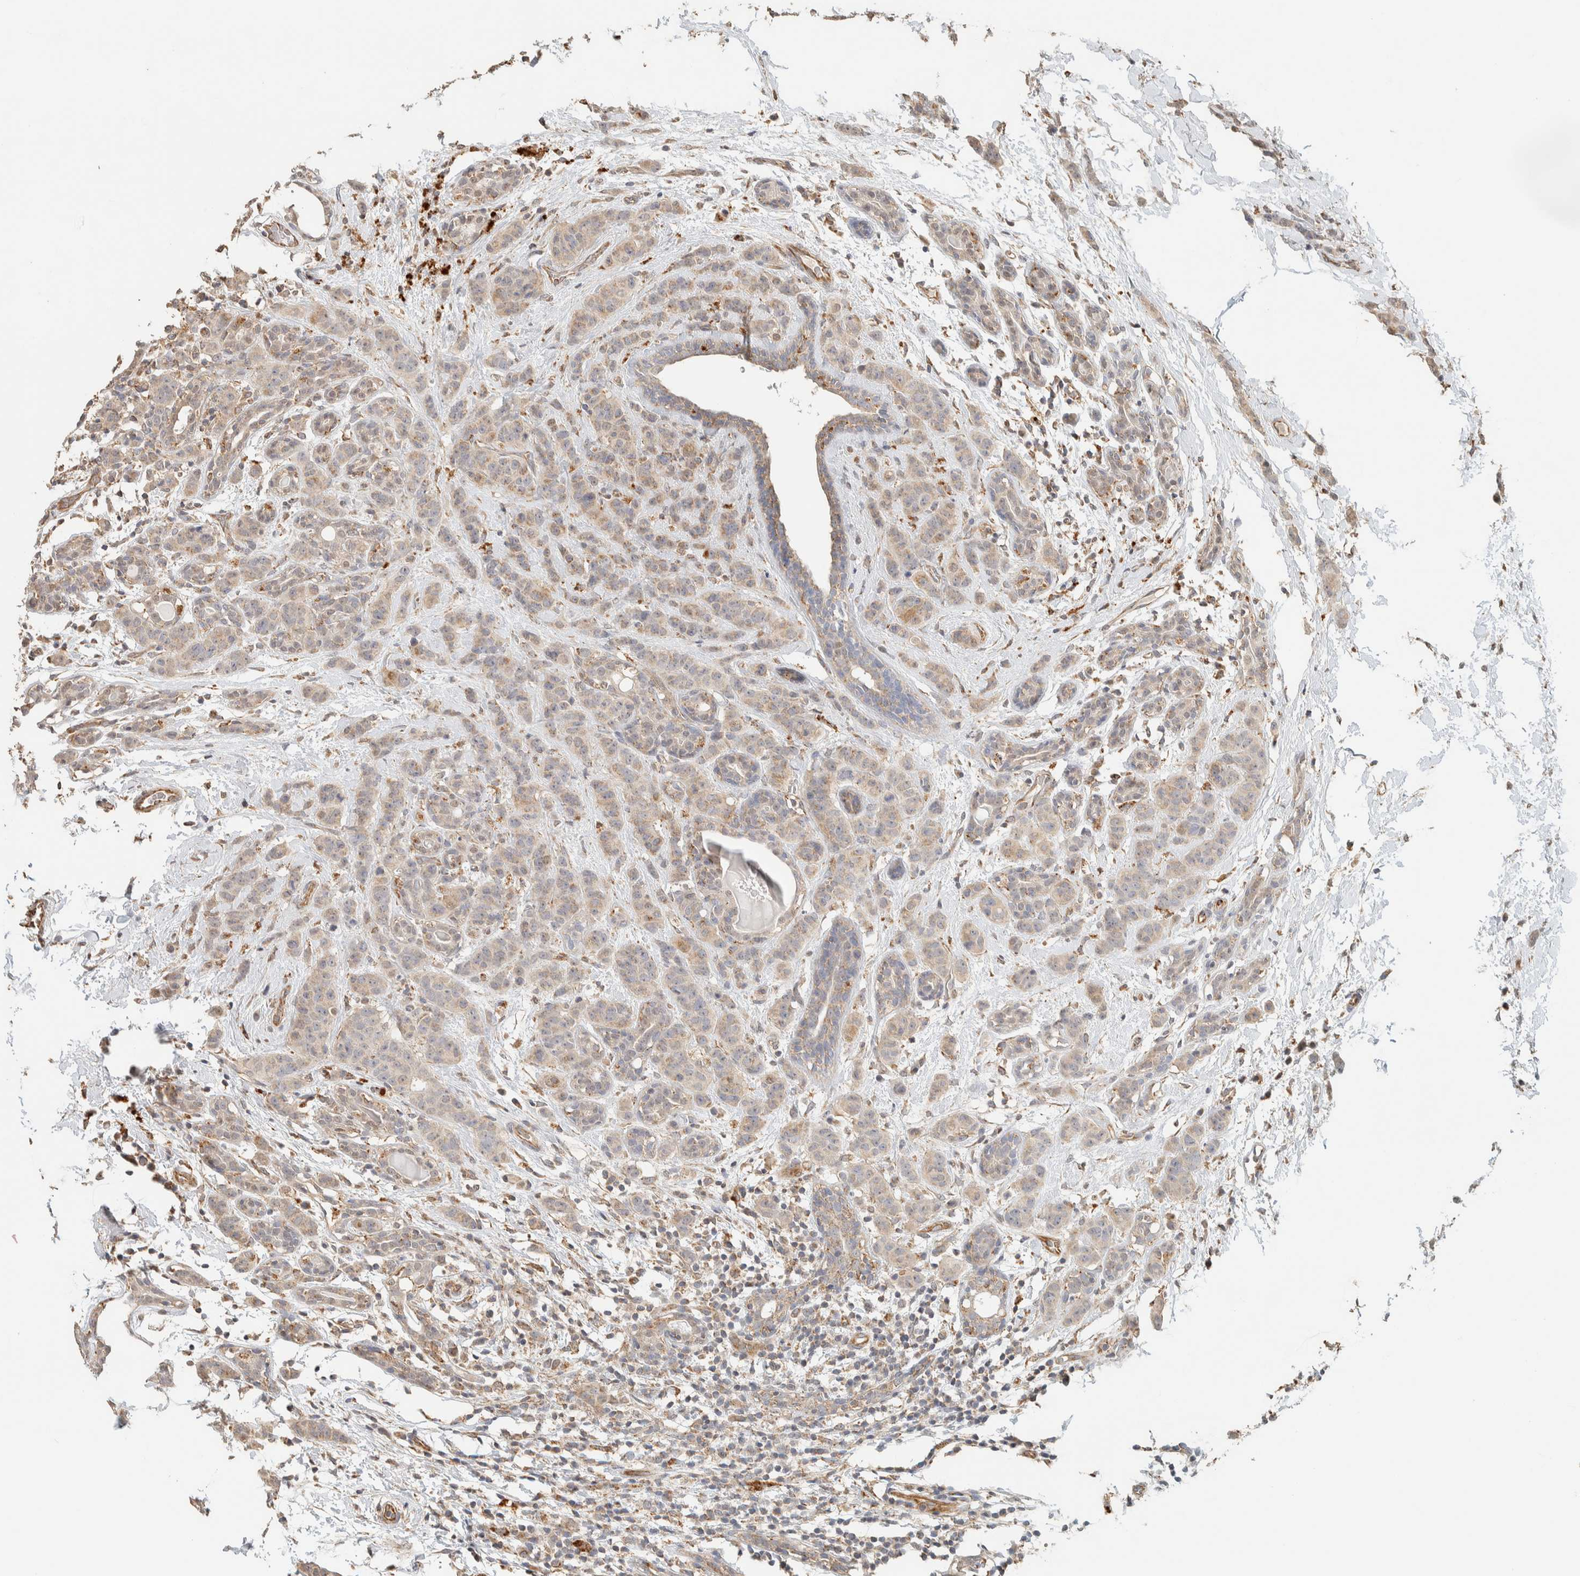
{"staining": {"intensity": "weak", "quantity": ">75%", "location": "cytoplasmic/membranous"}, "tissue": "breast cancer", "cell_type": "Tumor cells", "image_type": "cancer", "snomed": [{"axis": "morphology", "description": "Normal tissue, NOS"}, {"axis": "morphology", "description": "Duct carcinoma"}, {"axis": "topography", "description": "Breast"}], "caption": "Immunohistochemical staining of human breast cancer exhibits low levels of weak cytoplasmic/membranous positivity in approximately >75% of tumor cells.", "gene": "PDE7B", "patient": {"sex": "female", "age": 40}}